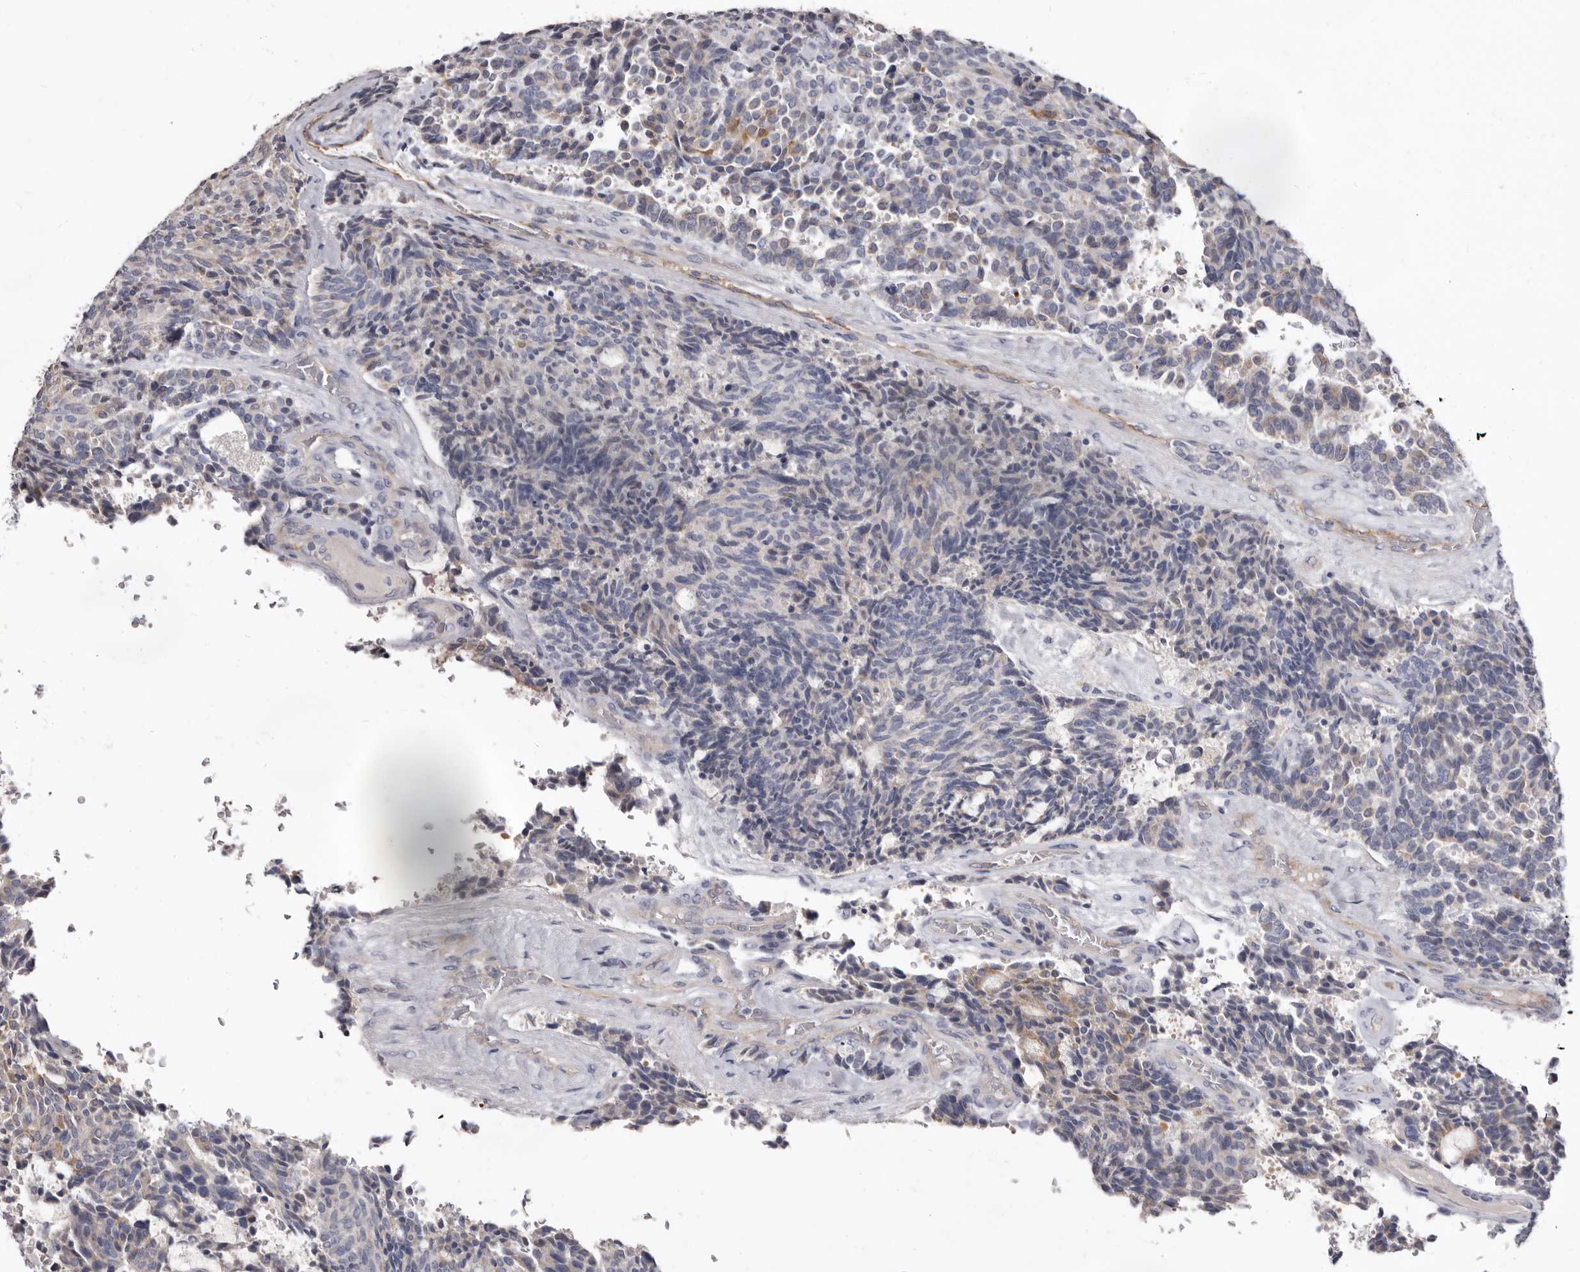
{"staining": {"intensity": "weak", "quantity": "25%-75%", "location": "cytoplasmic/membranous"}, "tissue": "carcinoid", "cell_type": "Tumor cells", "image_type": "cancer", "snomed": [{"axis": "morphology", "description": "Carcinoid, malignant, NOS"}, {"axis": "topography", "description": "Pancreas"}], "caption": "A micrograph showing weak cytoplasmic/membranous expression in about 25%-75% of tumor cells in carcinoid (malignant), as visualized by brown immunohistochemical staining.", "gene": "FMO2", "patient": {"sex": "female", "age": 54}}